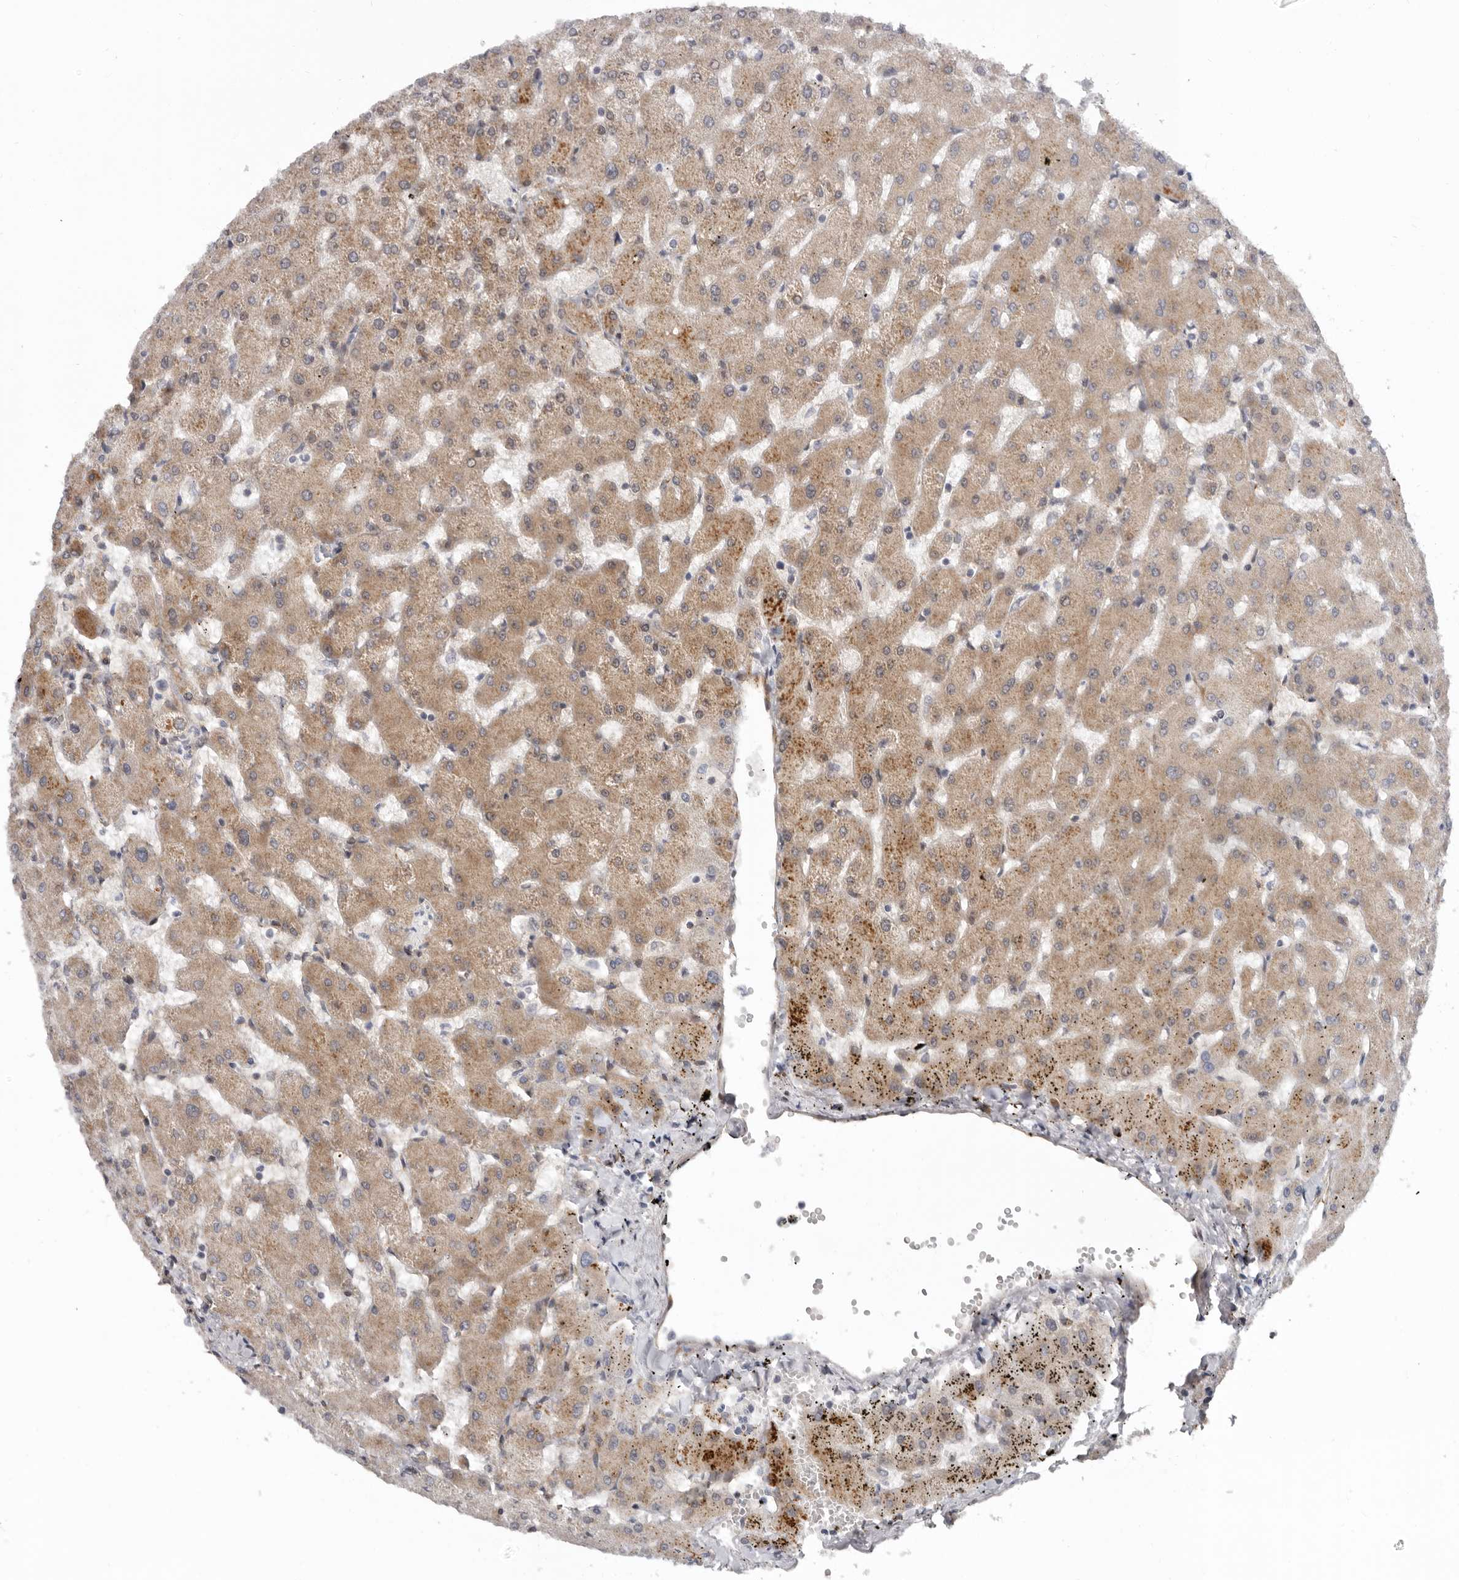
{"staining": {"intensity": "weak", "quantity": ">75%", "location": "cytoplasmic/membranous,nuclear"}, "tissue": "liver", "cell_type": "Cholangiocytes", "image_type": "normal", "snomed": [{"axis": "morphology", "description": "Normal tissue, NOS"}, {"axis": "topography", "description": "Liver"}], "caption": "The histopathology image demonstrates a brown stain indicating the presence of a protein in the cytoplasmic/membranous,nuclear of cholangiocytes in liver.", "gene": "SBDS", "patient": {"sex": "female", "age": 63}}